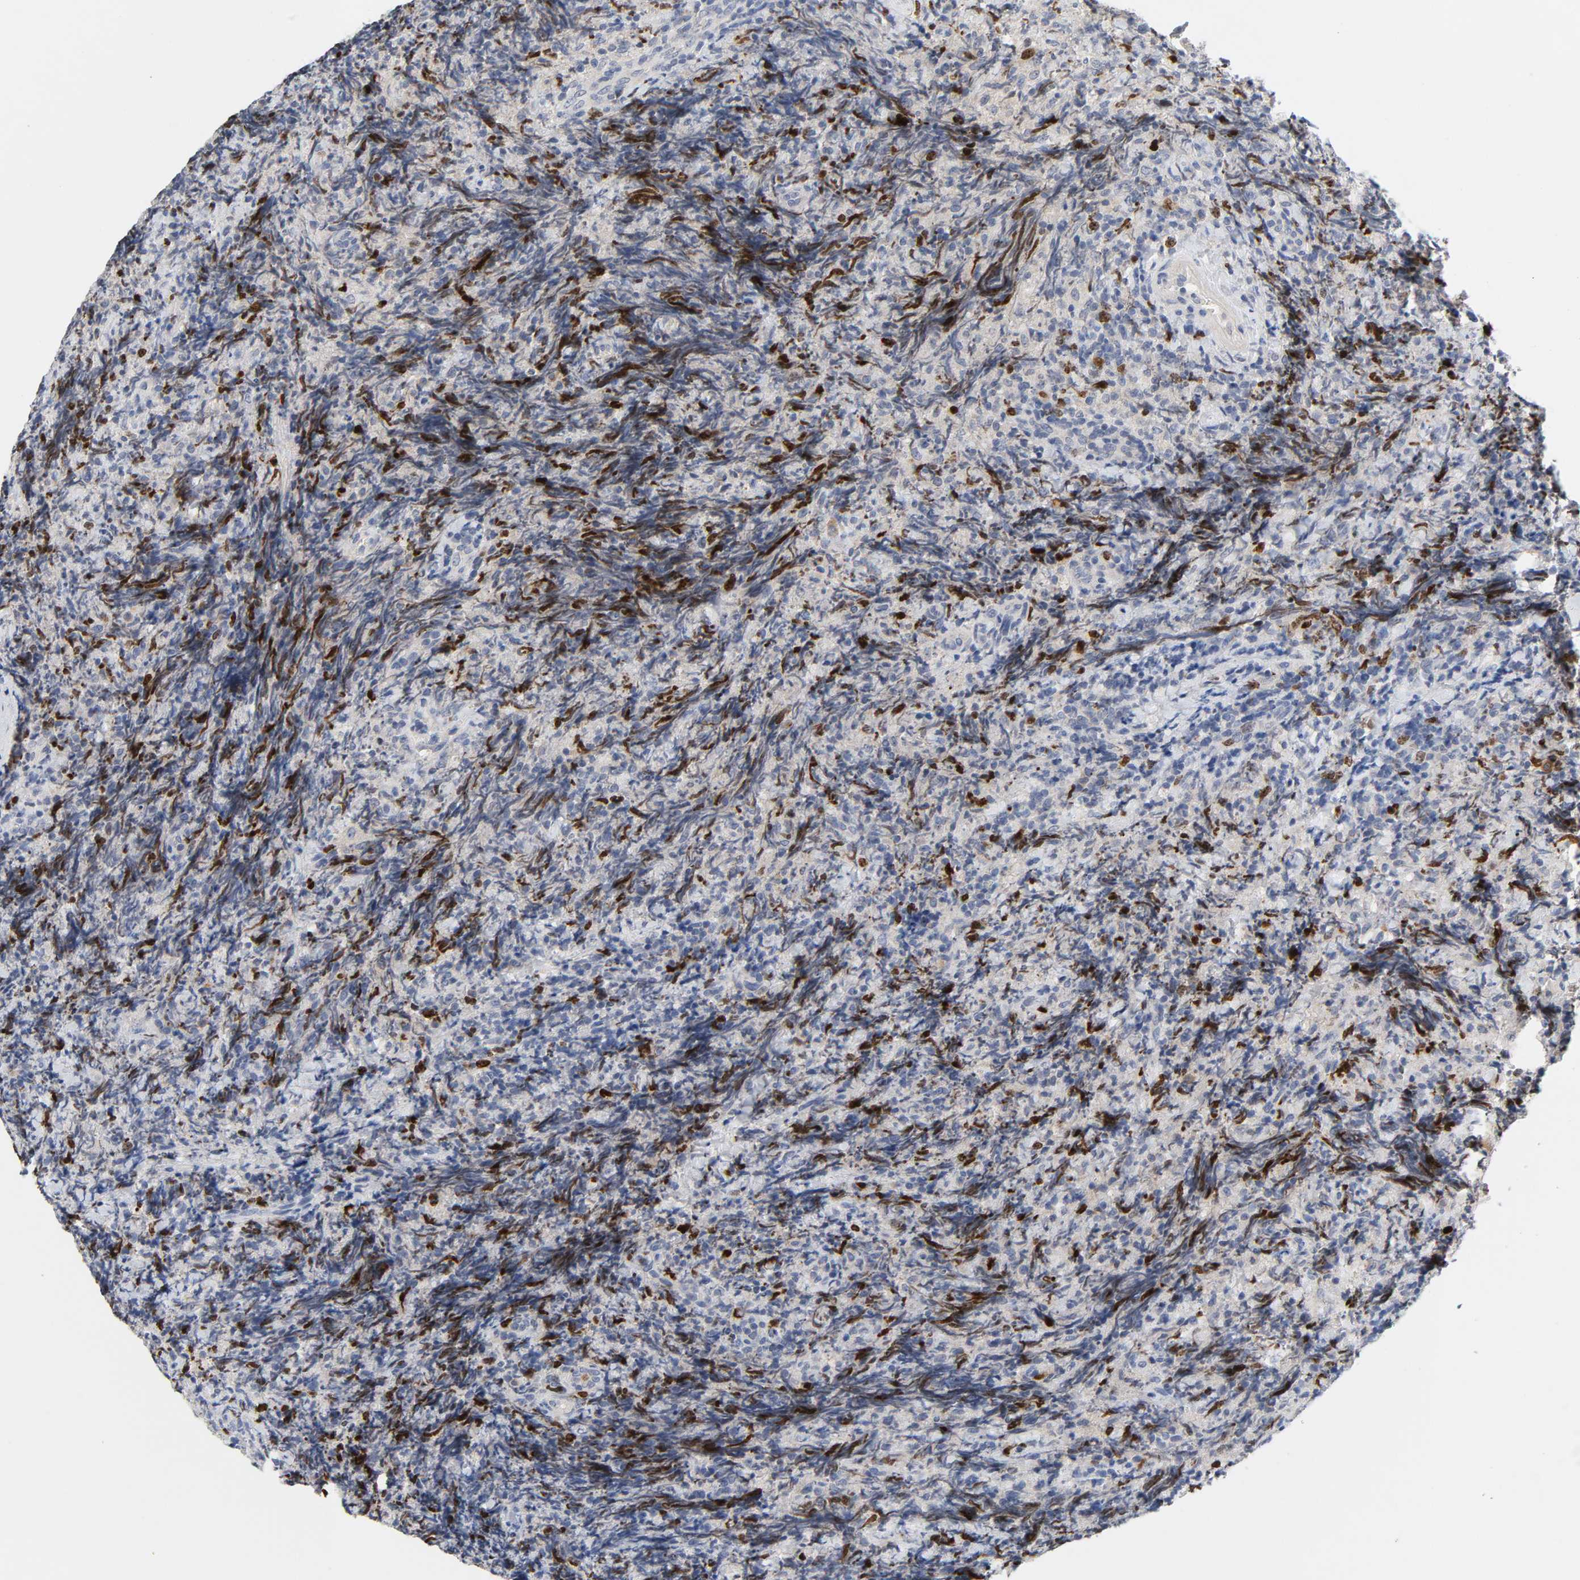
{"staining": {"intensity": "moderate", "quantity": "25%-75%", "location": "nuclear"}, "tissue": "lymphoma", "cell_type": "Tumor cells", "image_type": "cancer", "snomed": [{"axis": "morphology", "description": "Malignant lymphoma, non-Hodgkin's type, High grade"}, {"axis": "topography", "description": "Tonsil"}], "caption": "Protein expression analysis of human lymphoma reveals moderate nuclear positivity in approximately 25%-75% of tumor cells.", "gene": "BIRC5", "patient": {"sex": "female", "age": 36}}